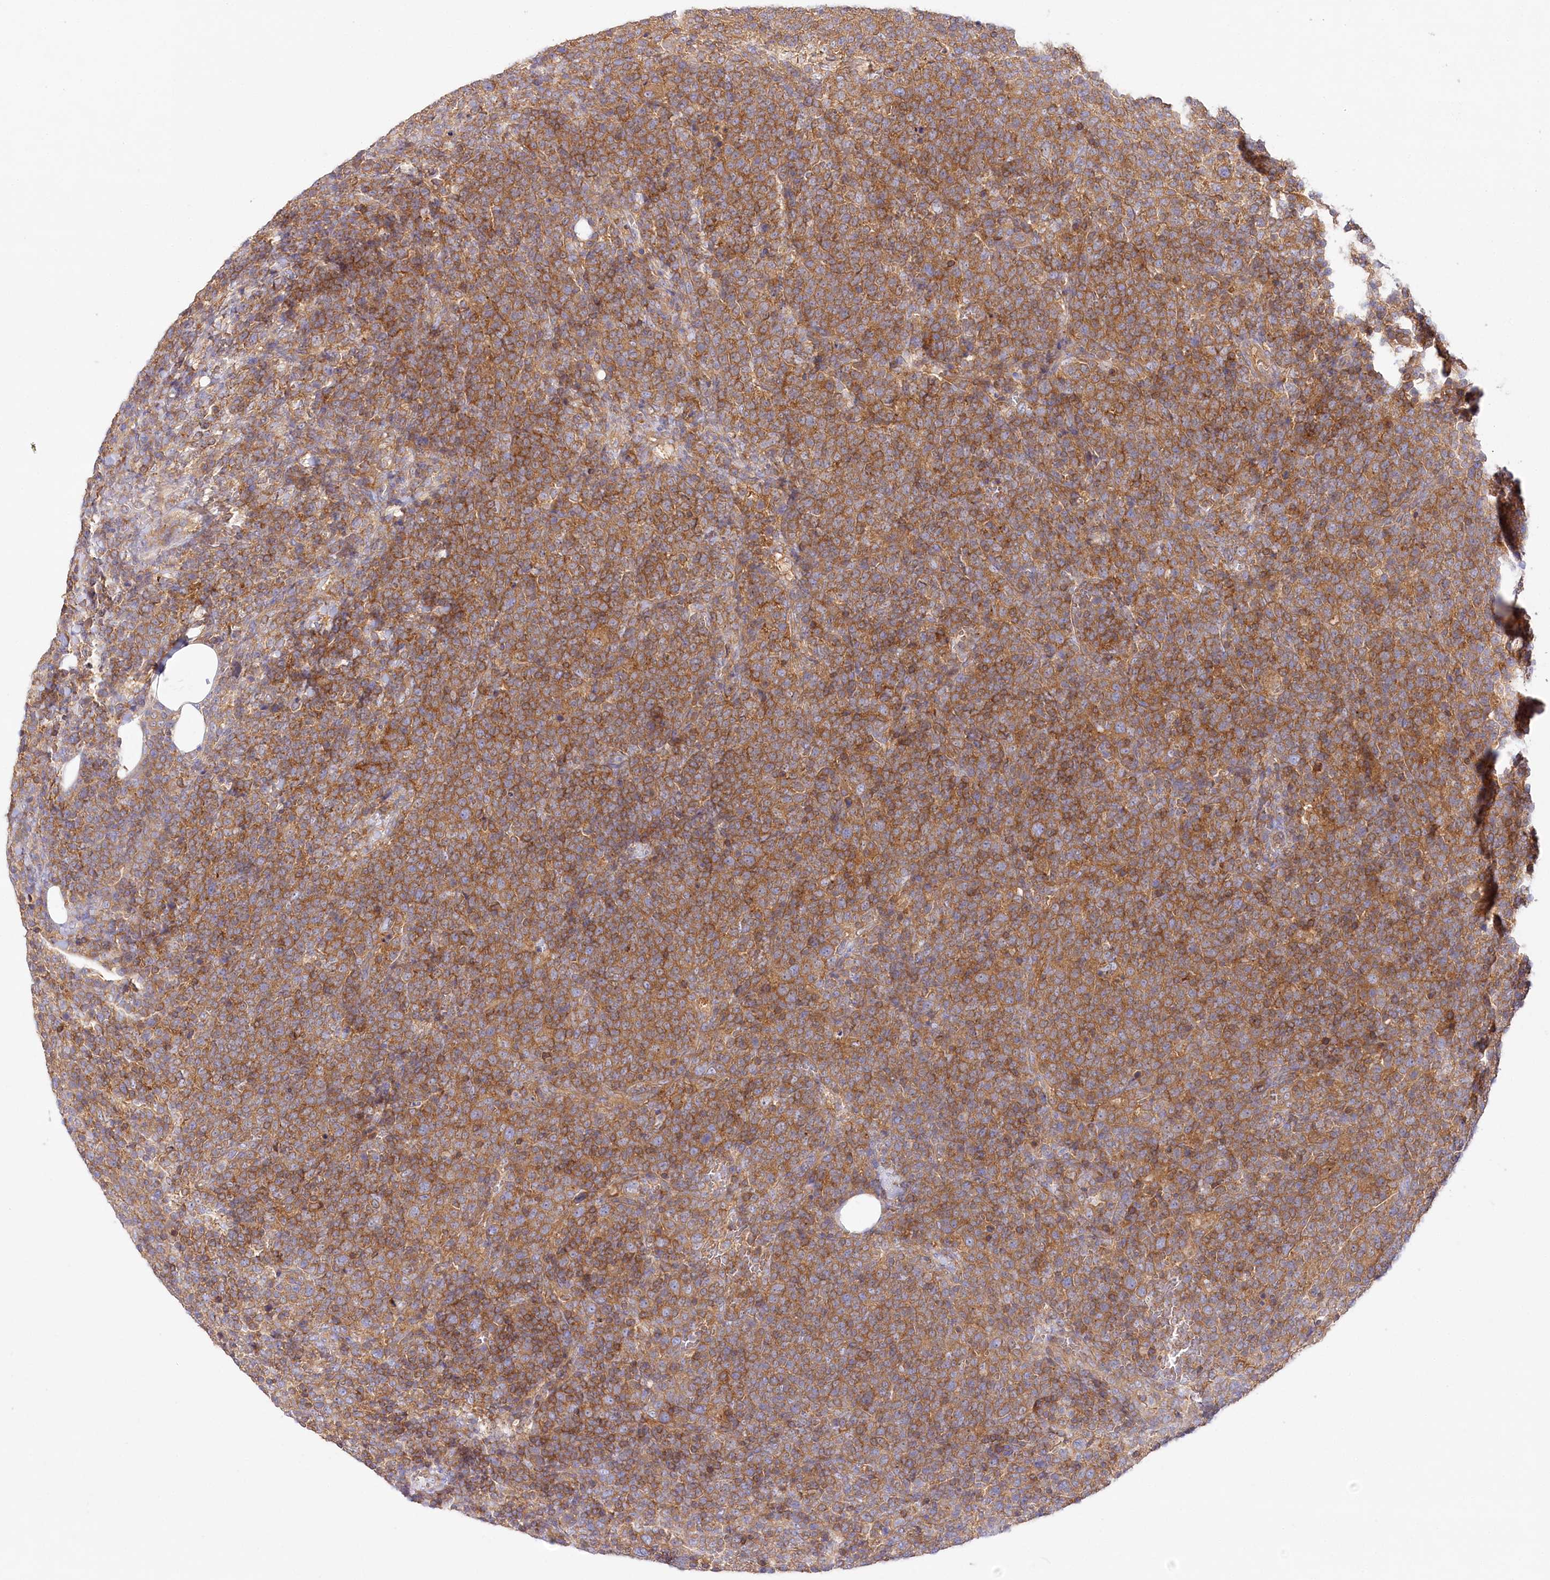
{"staining": {"intensity": "strong", "quantity": ">75%", "location": "cytoplasmic/membranous"}, "tissue": "lymphoma", "cell_type": "Tumor cells", "image_type": "cancer", "snomed": [{"axis": "morphology", "description": "Malignant lymphoma, non-Hodgkin's type, High grade"}, {"axis": "topography", "description": "Lymph node"}], "caption": "A brown stain shows strong cytoplasmic/membranous staining of a protein in human lymphoma tumor cells.", "gene": "ABRAXAS2", "patient": {"sex": "male", "age": 61}}